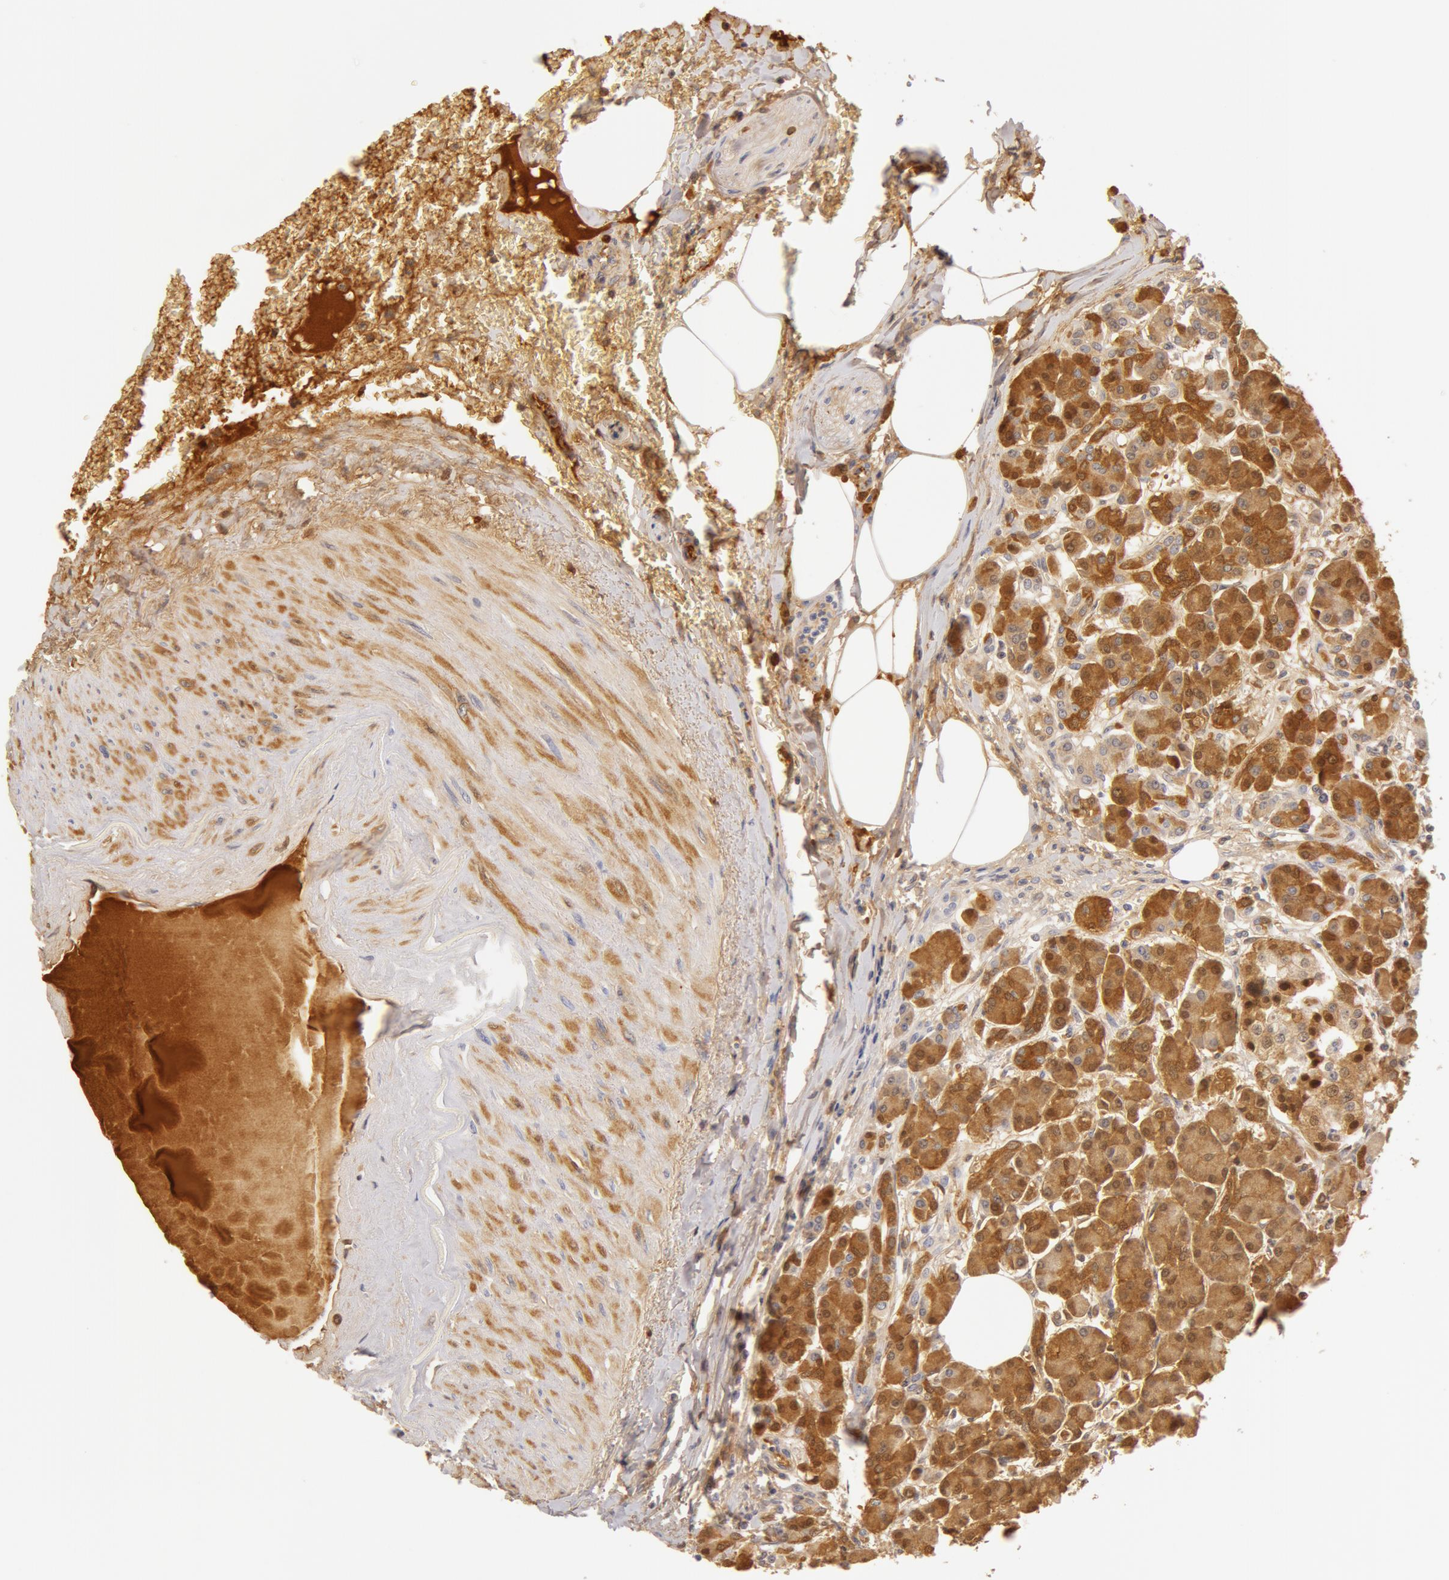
{"staining": {"intensity": "weak", "quantity": "<25%", "location": "cytoplasmic/membranous"}, "tissue": "pancreas", "cell_type": "Exocrine glandular cells", "image_type": "normal", "snomed": [{"axis": "morphology", "description": "Normal tissue, NOS"}, {"axis": "topography", "description": "Pancreas"}], "caption": "An image of human pancreas is negative for staining in exocrine glandular cells.", "gene": "AHSG", "patient": {"sex": "female", "age": 73}}